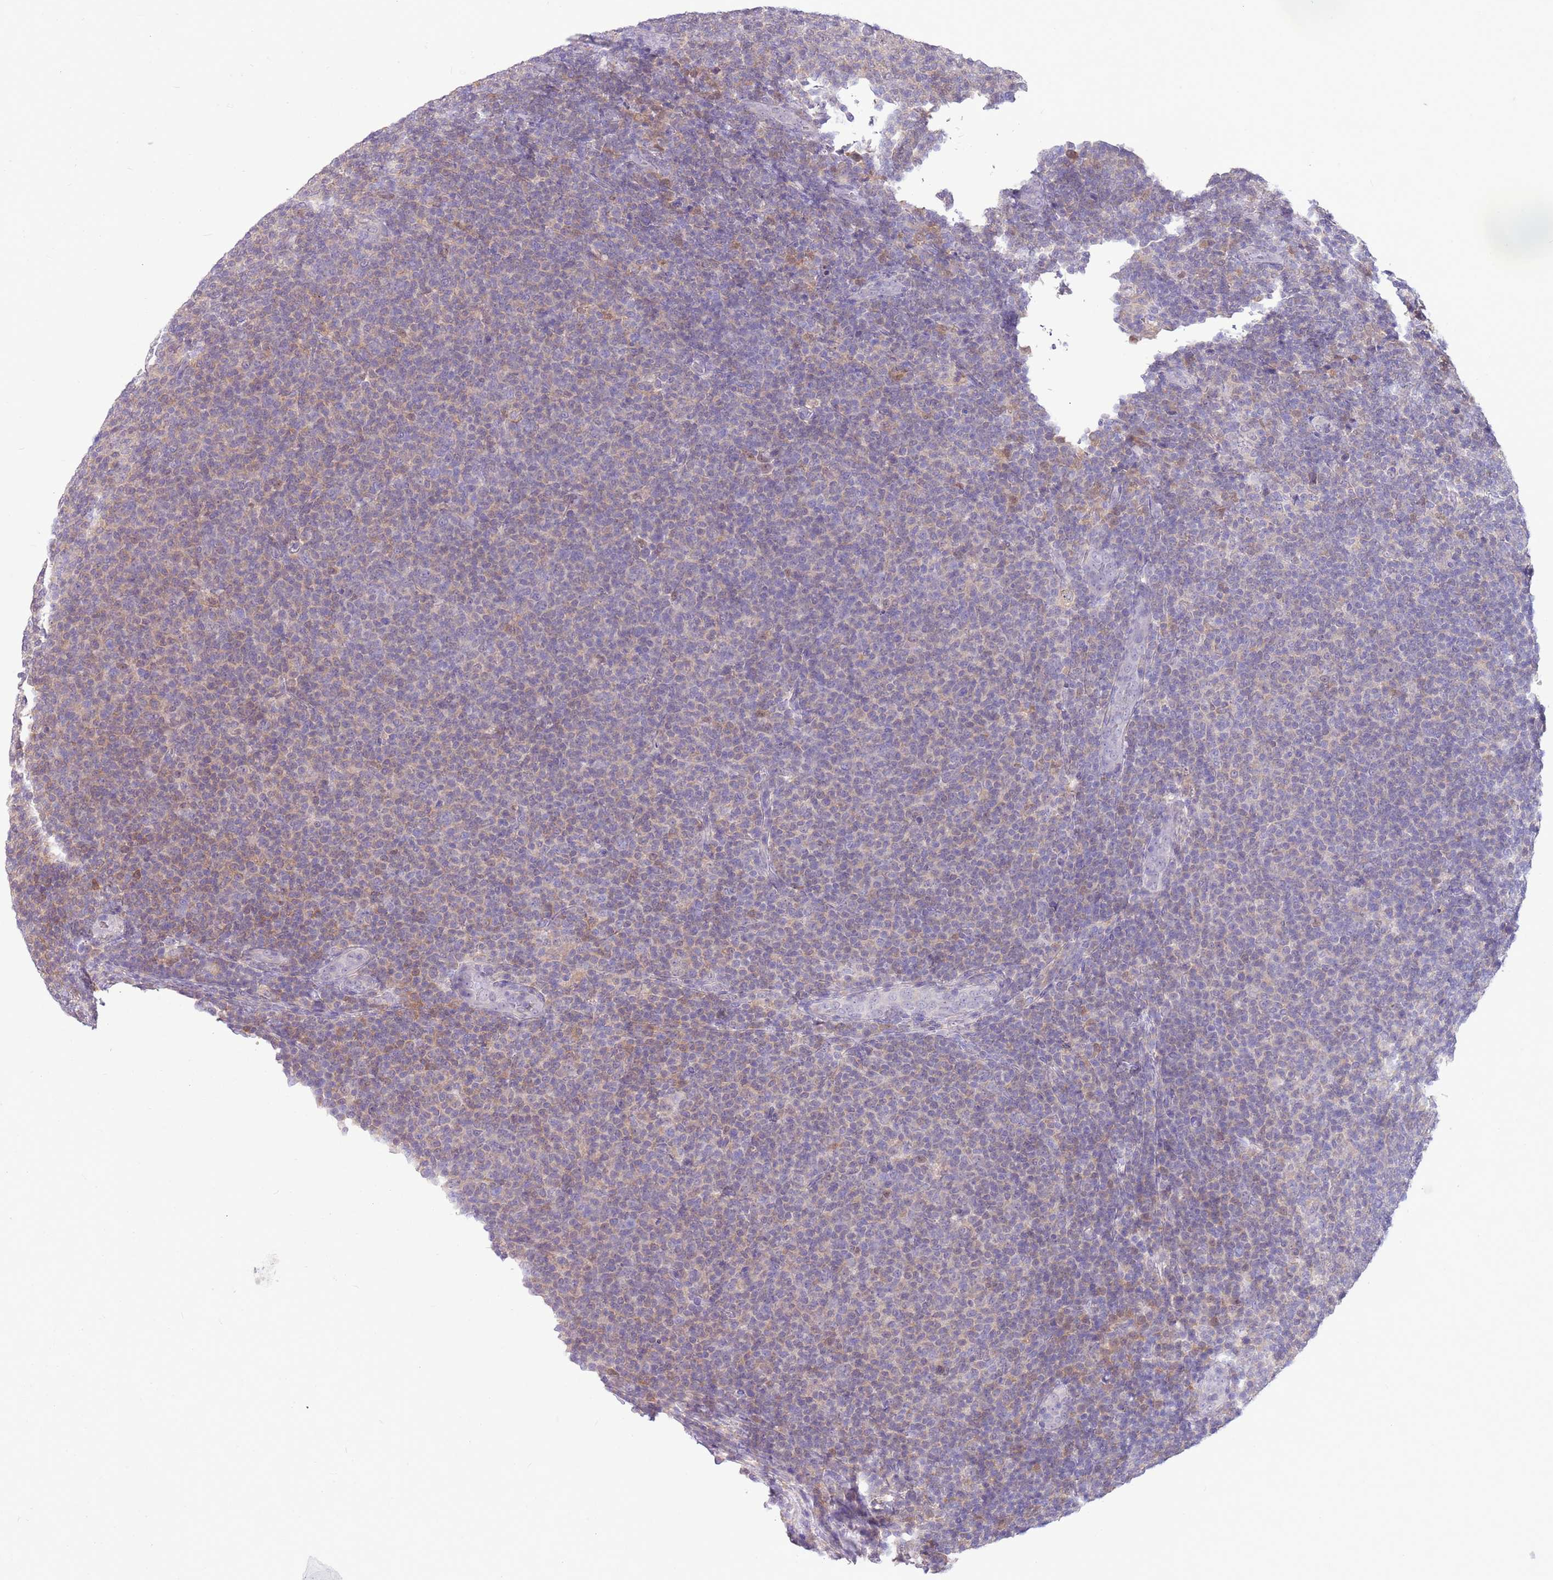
{"staining": {"intensity": "weak", "quantity": "<25%", "location": "cytoplasmic/membranous"}, "tissue": "lymphoma", "cell_type": "Tumor cells", "image_type": "cancer", "snomed": [{"axis": "morphology", "description": "Malignant lymphoma, non-Hodgkin's type, Low grade"}, {"axis": "topography", "description": "Lymph node"}], "caption": "The image reveals no significant staining in tumor cells of lymphoma.", "gene": "DDI2", "patient": {"sex": "male", "age": 66}}